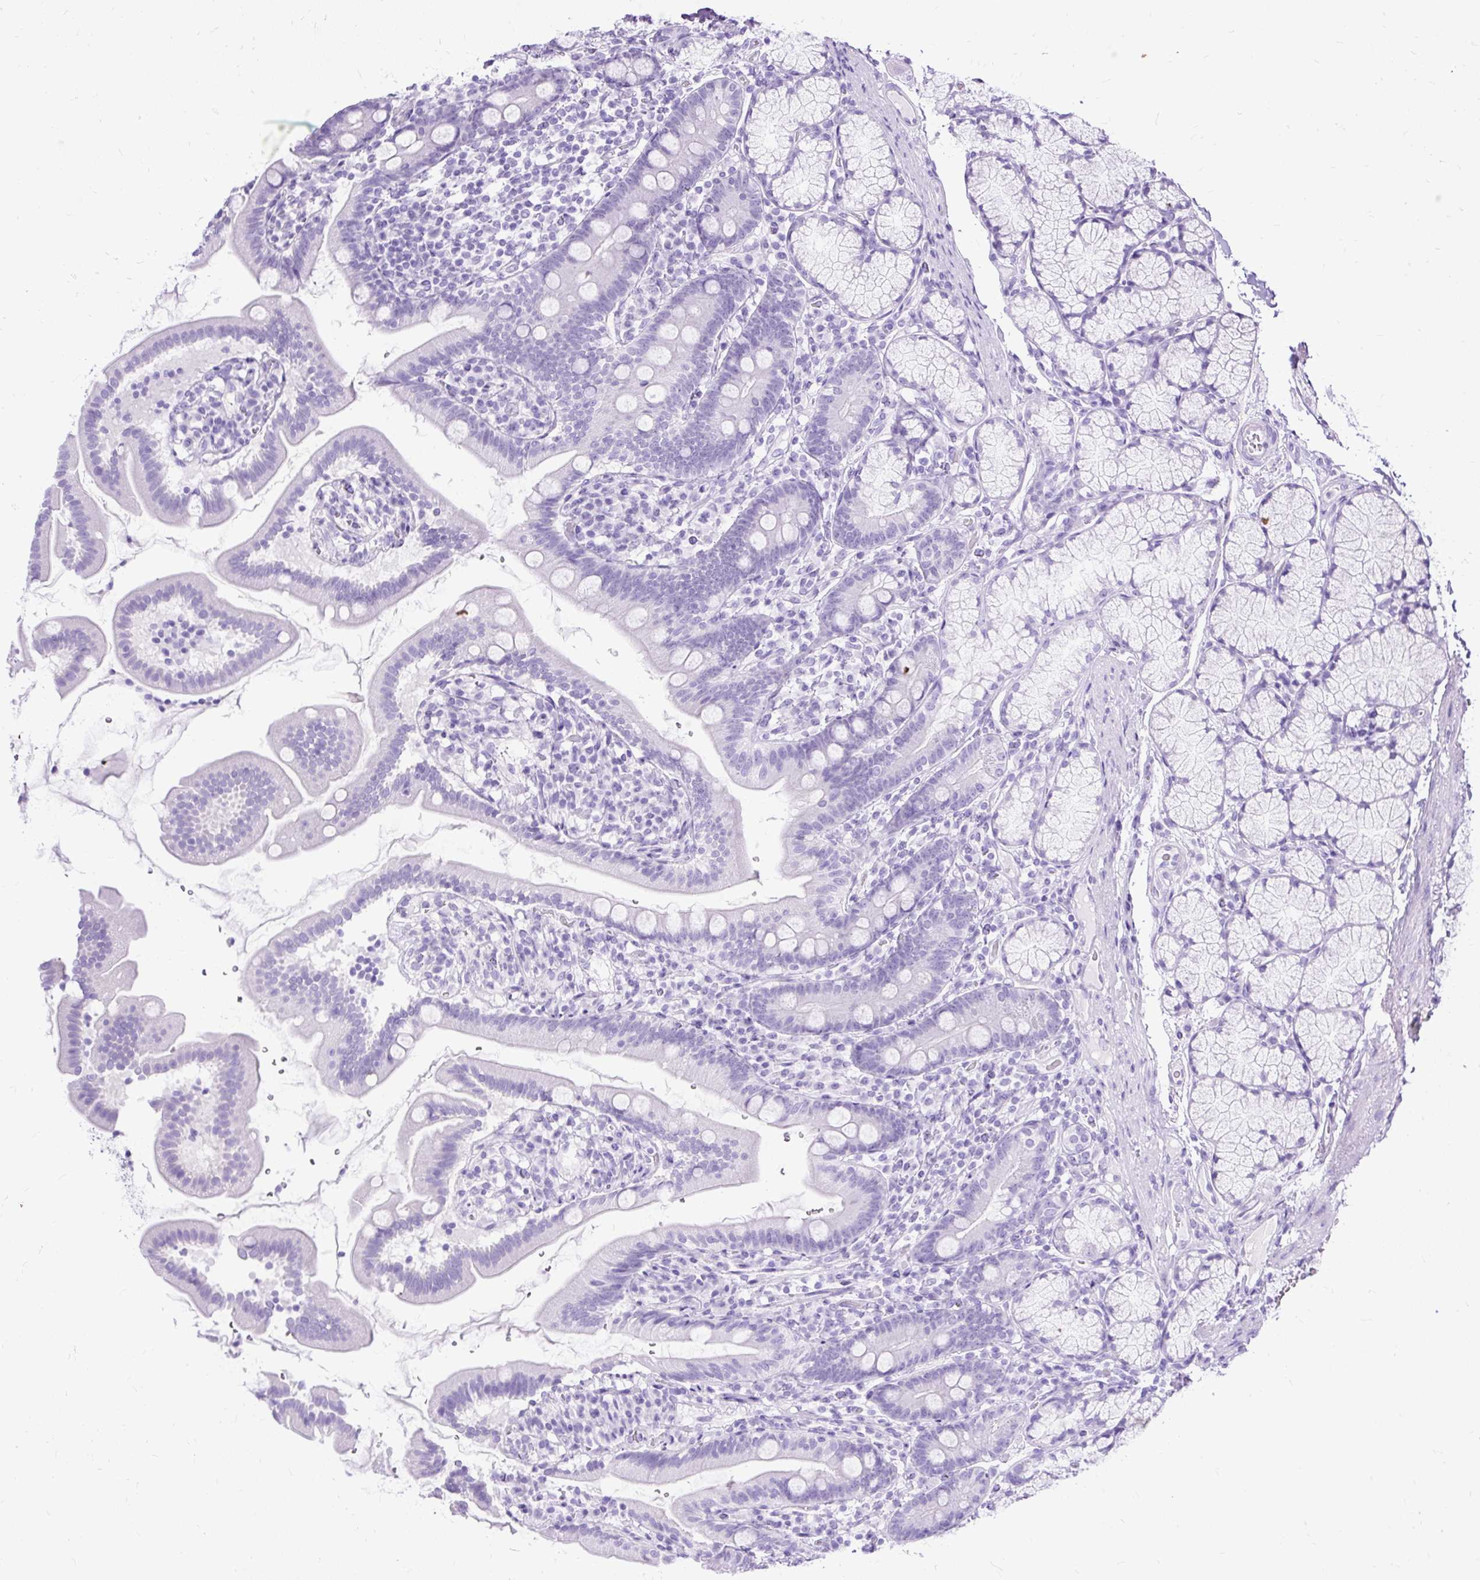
{"staining": {"intensity": "negative", "quantity": "none", "location": "none"}, "tissue": "duodenum", "cell_type": "Glandular cells", "image_type": "normal", "snomed": [{"axis": "morphology", "description": "Normal tissue, NOS"}, {"axis": "topography", "description": "Duodenum"}], "caption": "High power microscopy micrograph of an immunohistochemistry image of normal duodenum, revealing no significant expression in glandular cells.", "gene": "HEY1", "patient": {"sex": "female", "age": 67}}